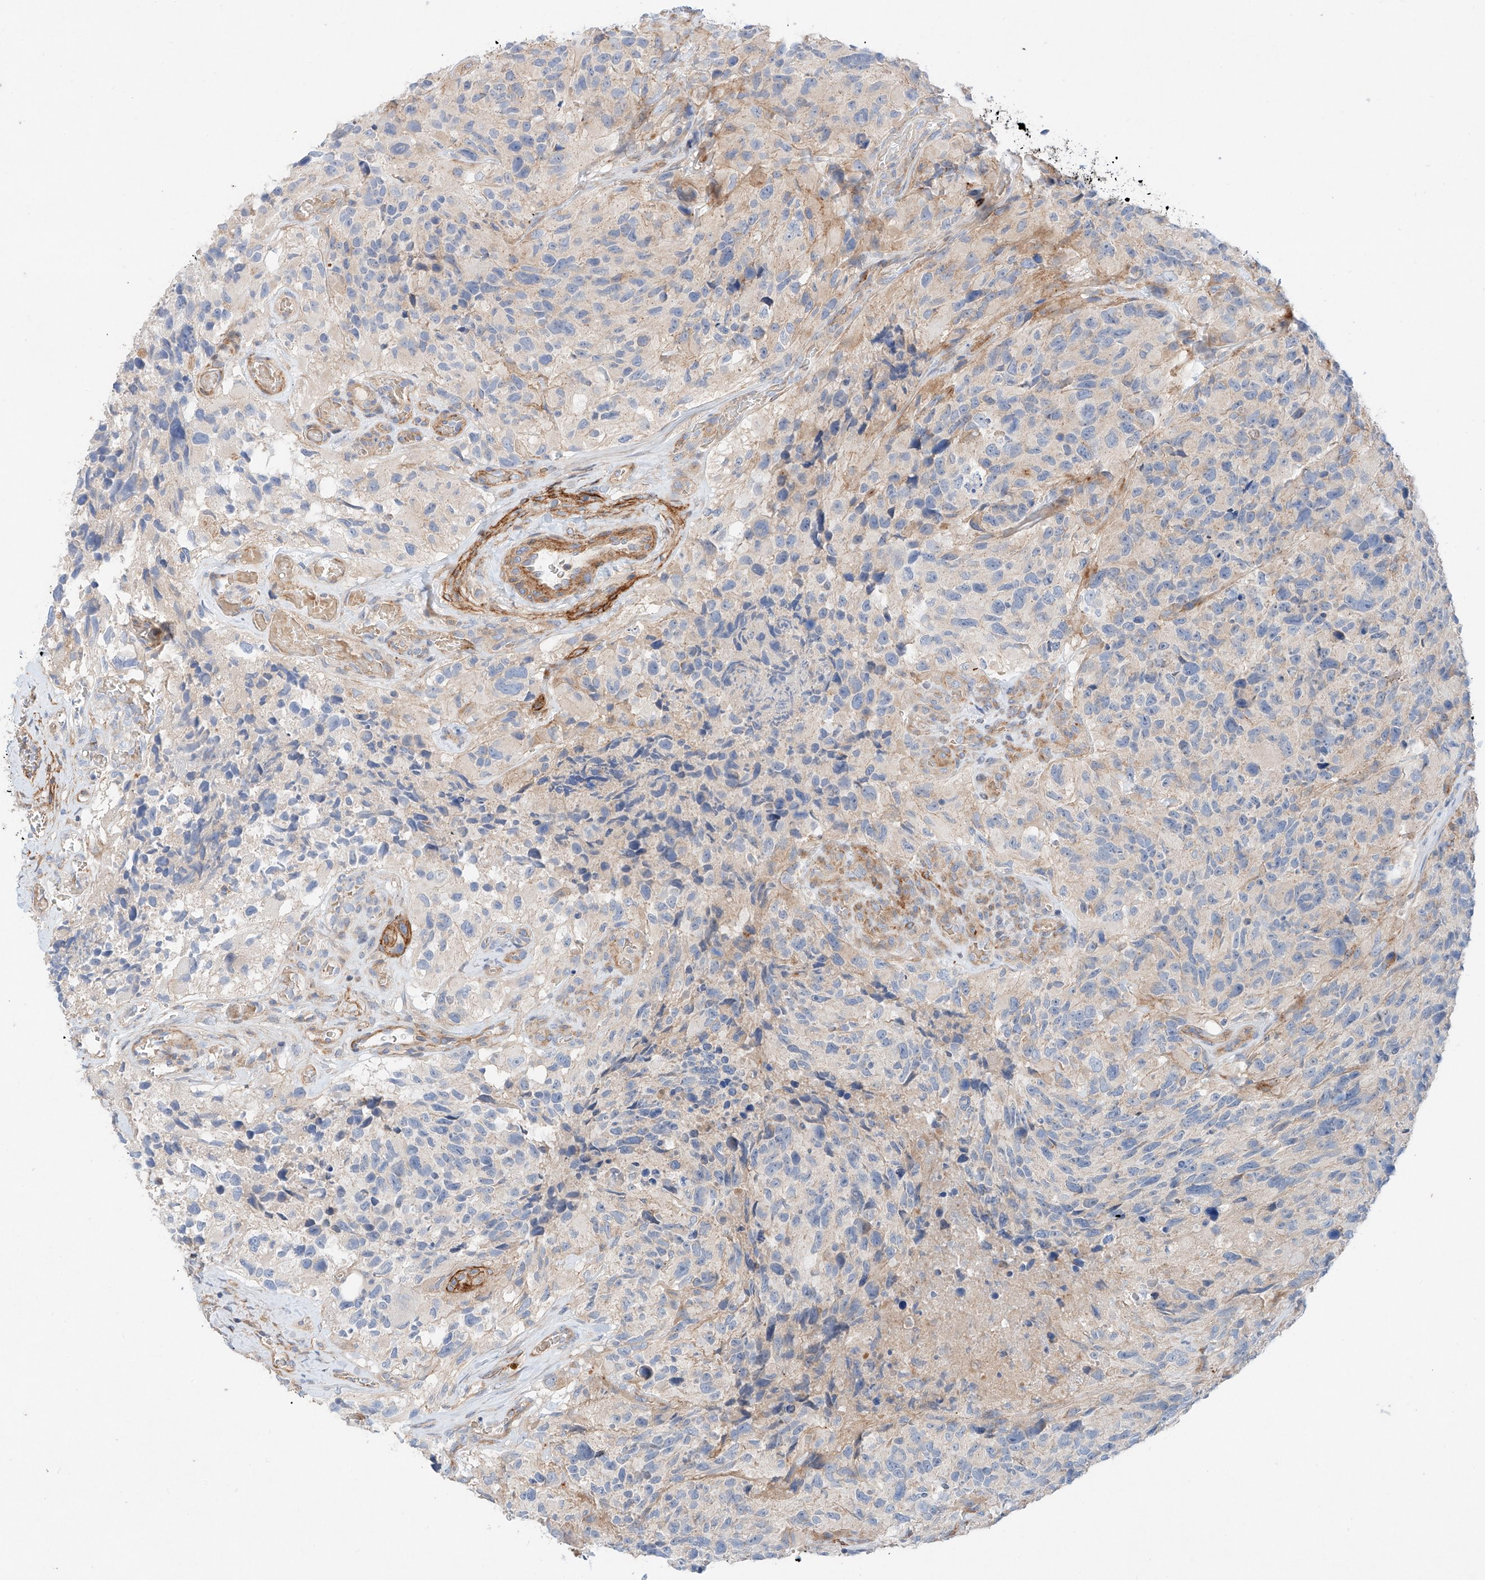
{"staining": {"intensity": "negative", "quantity": "none", "location": "none"}, "tissue": "glioma", "cell_type": "Tumor cells", "image_type": "cancer", "snomed": [{"axis": "morphology", "description": "Glioma, malignant, High grade"}, {"axis": "topography", "description": "Brain"}], "caption": "Glioma stained for a protein using immunohistochemistry displays no staining tumor cells.", "gene": "MINDY4", "patient": {"sex": "male", "age": 69}}